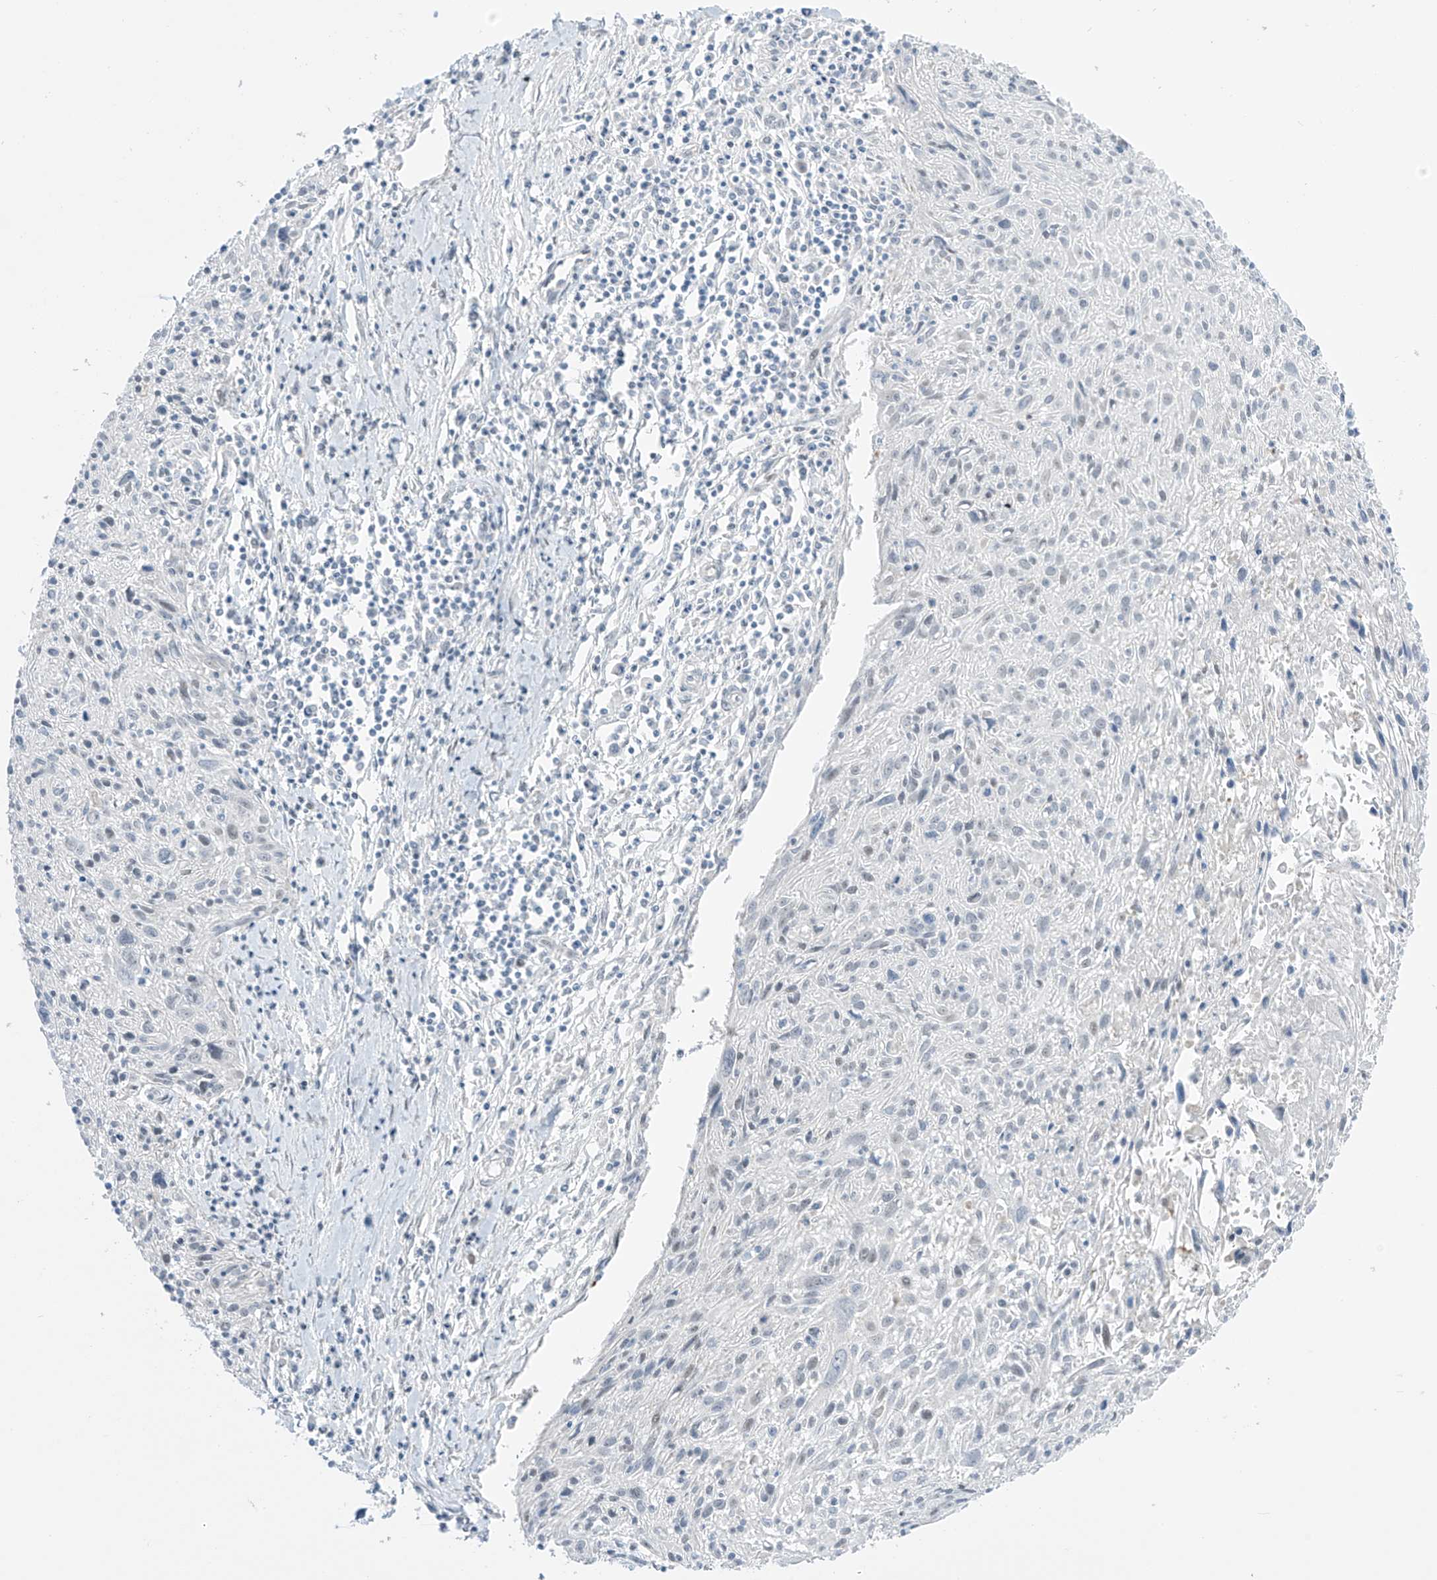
{"staining": {"intensity": "negative", "quantity": "none", "location": "none"}, "tissue": "cervical cancer", "cell_type": "Tumor cells", "image_type": "cancer", "snomed": [{"axis": "morphology", "description": "Squamous cell carcinoma, NOS"}, {"axis": "topography", "description": "Cervix"}], "caption": "There is no significant positivity in tumor cells of cervical cancer. (Brightfield microscopy of DAB (3,3'-diaminobenzidine) immunohistochemistry (IHC) at high magnification).", "gene": "ASPRV1", "patient": {"sex": "female", "age": 51}}